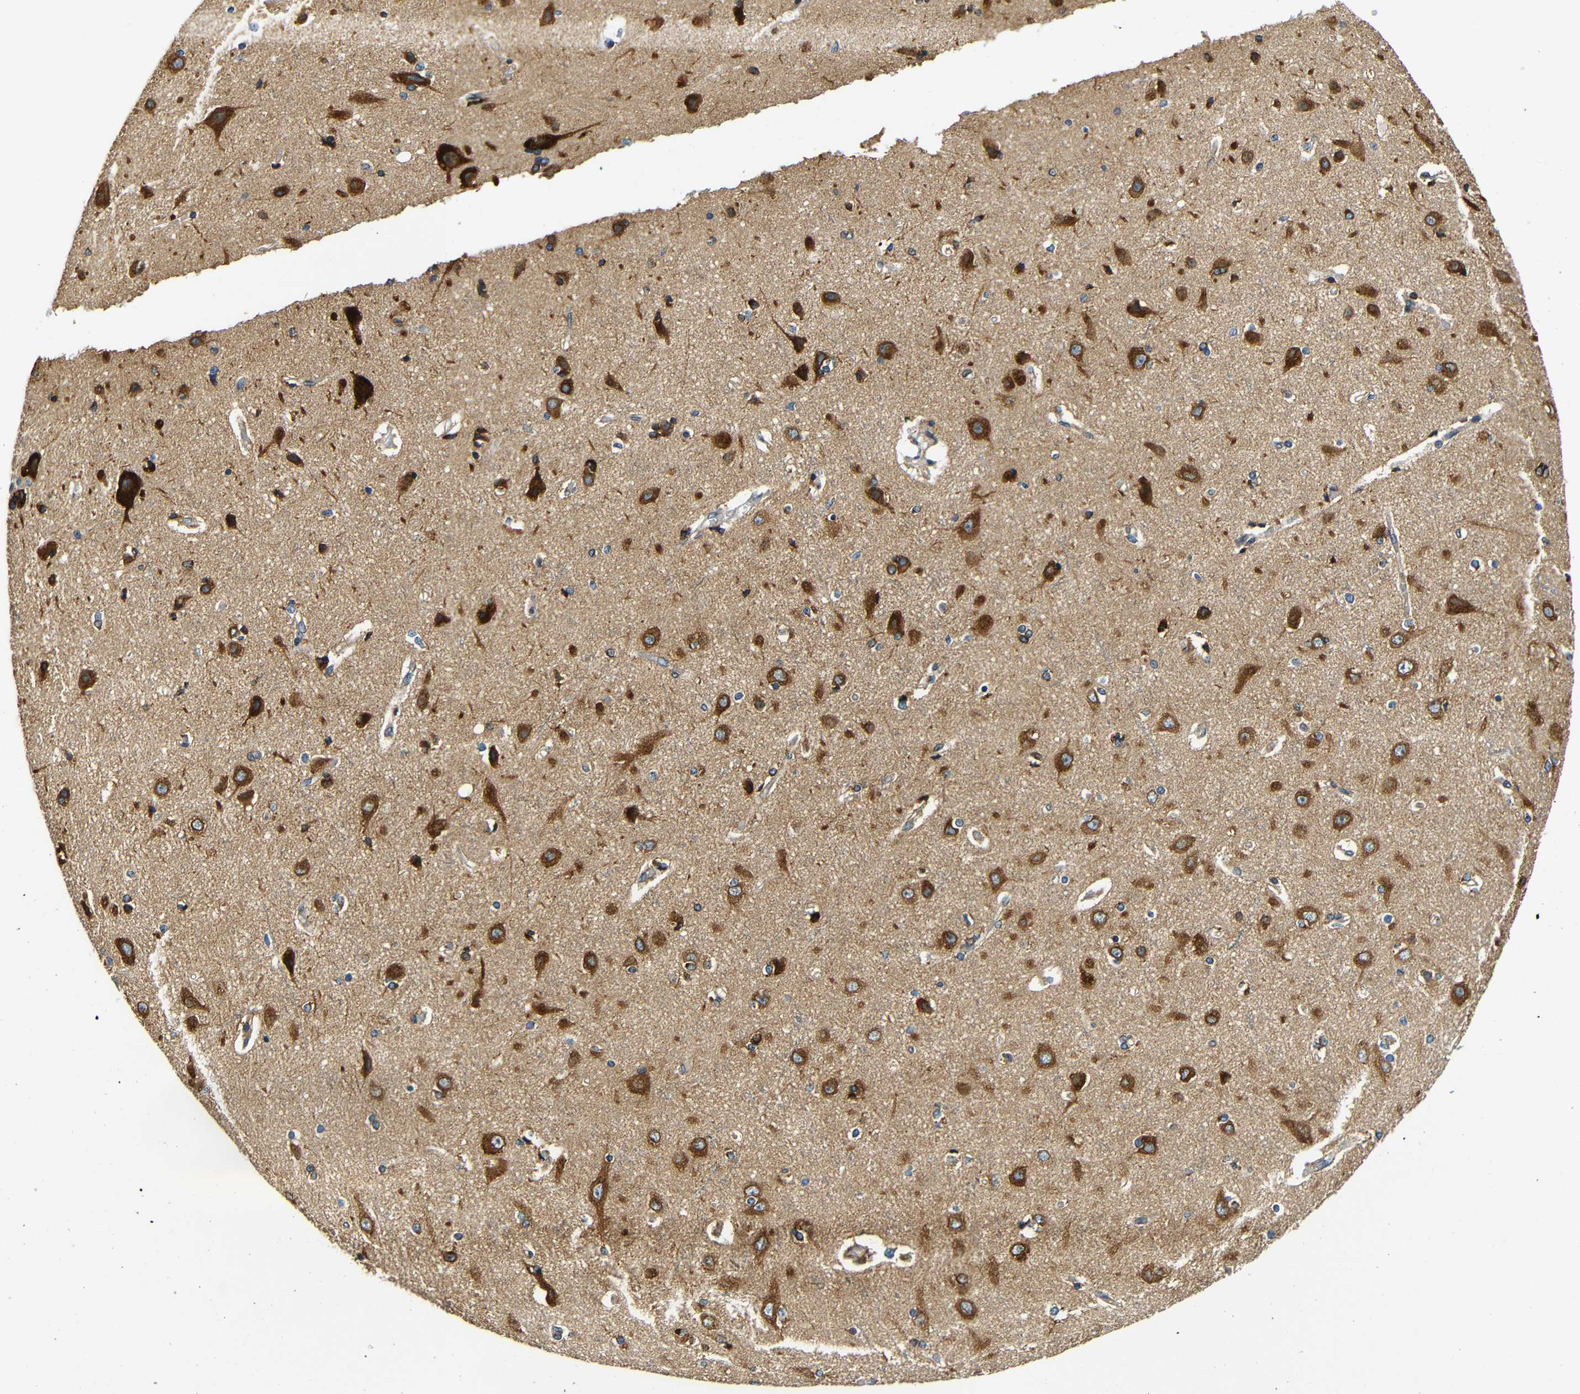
{"staining": {"intensity": "moderate", "quantity": "25%-75%", "location": "cytoplasmic/membranous"}, "tissue": "cerebral cortex", "cell_type": "Endothelial cells", "image_type": "normal", "snomed": [{"axis": "morphology", "description": "Normal tissue, NOS"}, {"axis": "topography", "description": "Cerebral cortex"}], "caption": "The micrograph exhibits staining of normal cerebral cortex, revealing moderate cytoplasmic/membranous protein expression (brown color) within endothelial cells. (brown staining indicates protein expression, while blue staining denotes nuclei).", "gene": "VAPB", "patient": {"sex": "female", "age": 54}}